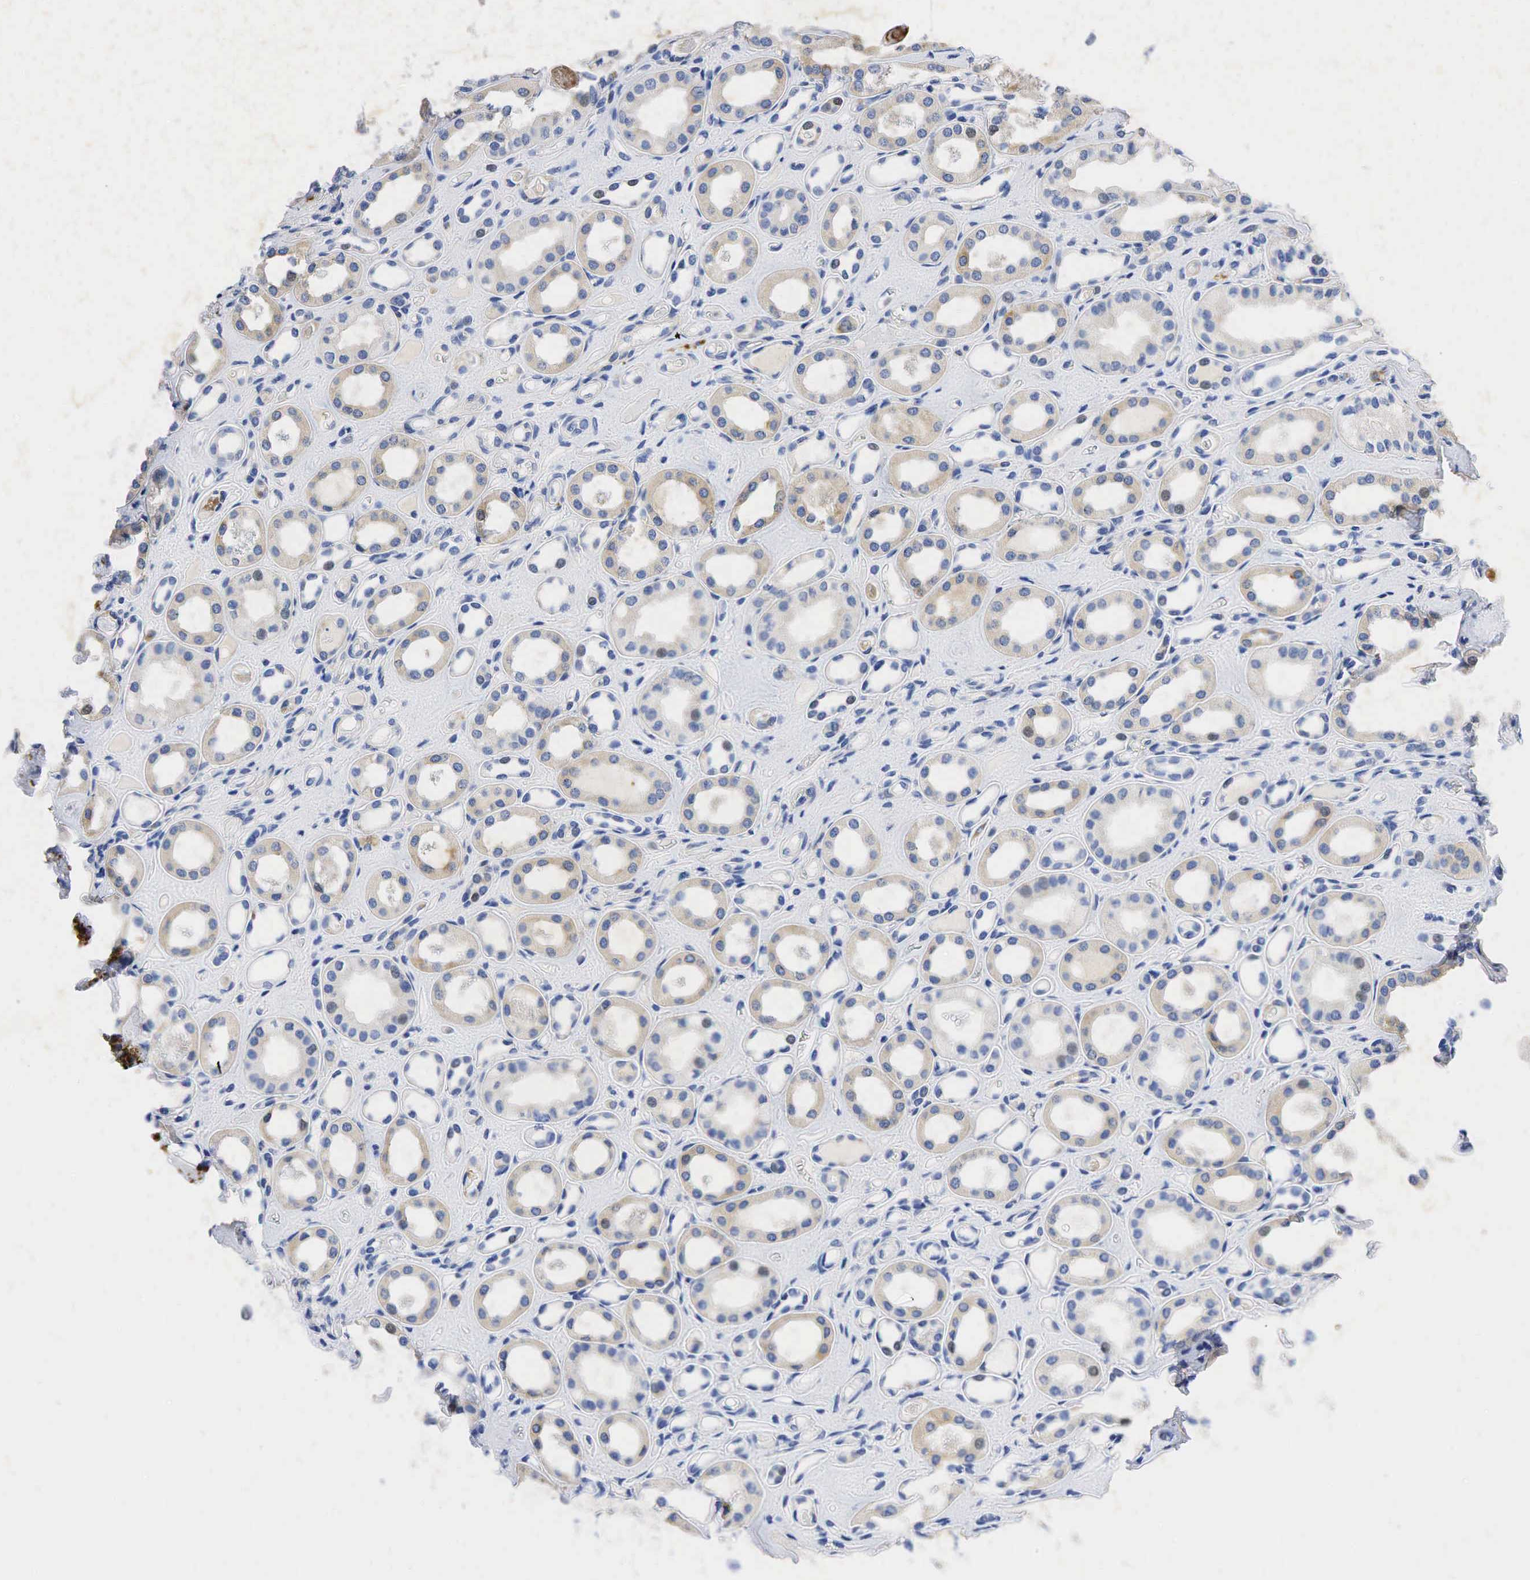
{"staining": {"intensity": "negative", "quantity": "none", "location": "none"}, "tissue": "kidney", "cell_type": "Cells in glomeruli", "image_type": "normal", "snomed": [{"axis": "morphology", "description": "Normal tissue, NOS"}, {"axis": "topography", "description": "Kidney"}], "caption": "Normal kidney was stained to show a protein in brown. There is no significant staining in cells in glomeruli. (Stains: DAB IHC with hematoxylin counter stain, Microscopy: brightfield microscopy at high magnification).", "gene": "SYP", "patient": {"sex": "male", "age": 61}}